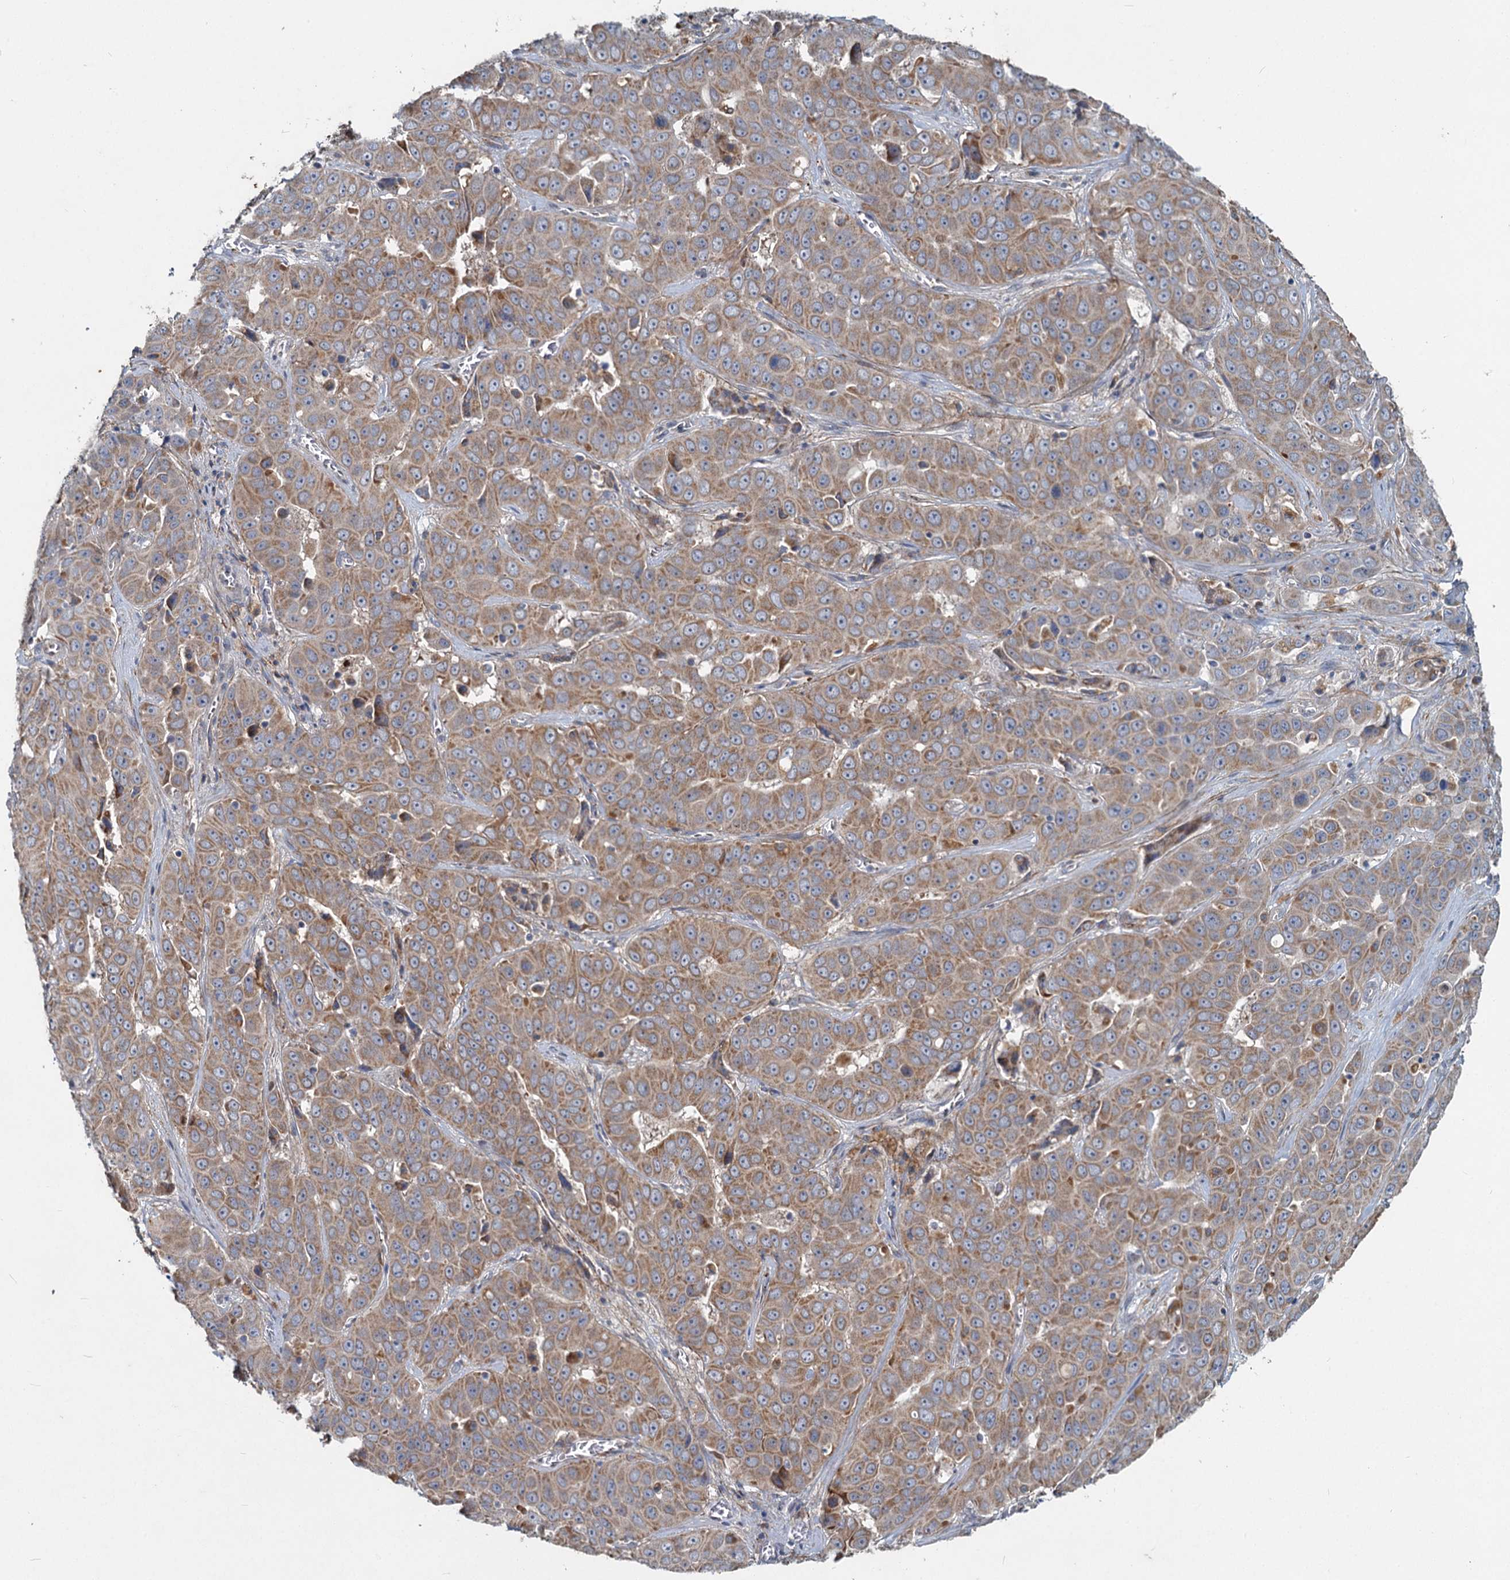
{"staining": {"intensity": "moderate", "quantity": ">75%", "location": "cytoplasmic/membranous"}, "tissue": "liver cancer", "cell_type": "Tumor cells", "image_type": "cancer", "snomed": [{"axis": "morphology", "description": "Cholangiocarcinoma"}, {"axis": "topography", "description": "Liver"}], "caption": "This image reveals liver cancer (cholangiocarcinoma) stained with immunohistochemistry to label a protein in brown. The cytoplasmic/membranous of tumor cells show moderate positivity for the protein. Nuclei are counter-stained blue.", "gene": "ADCY2", "patient": {"sex": "female", "age": 52}}